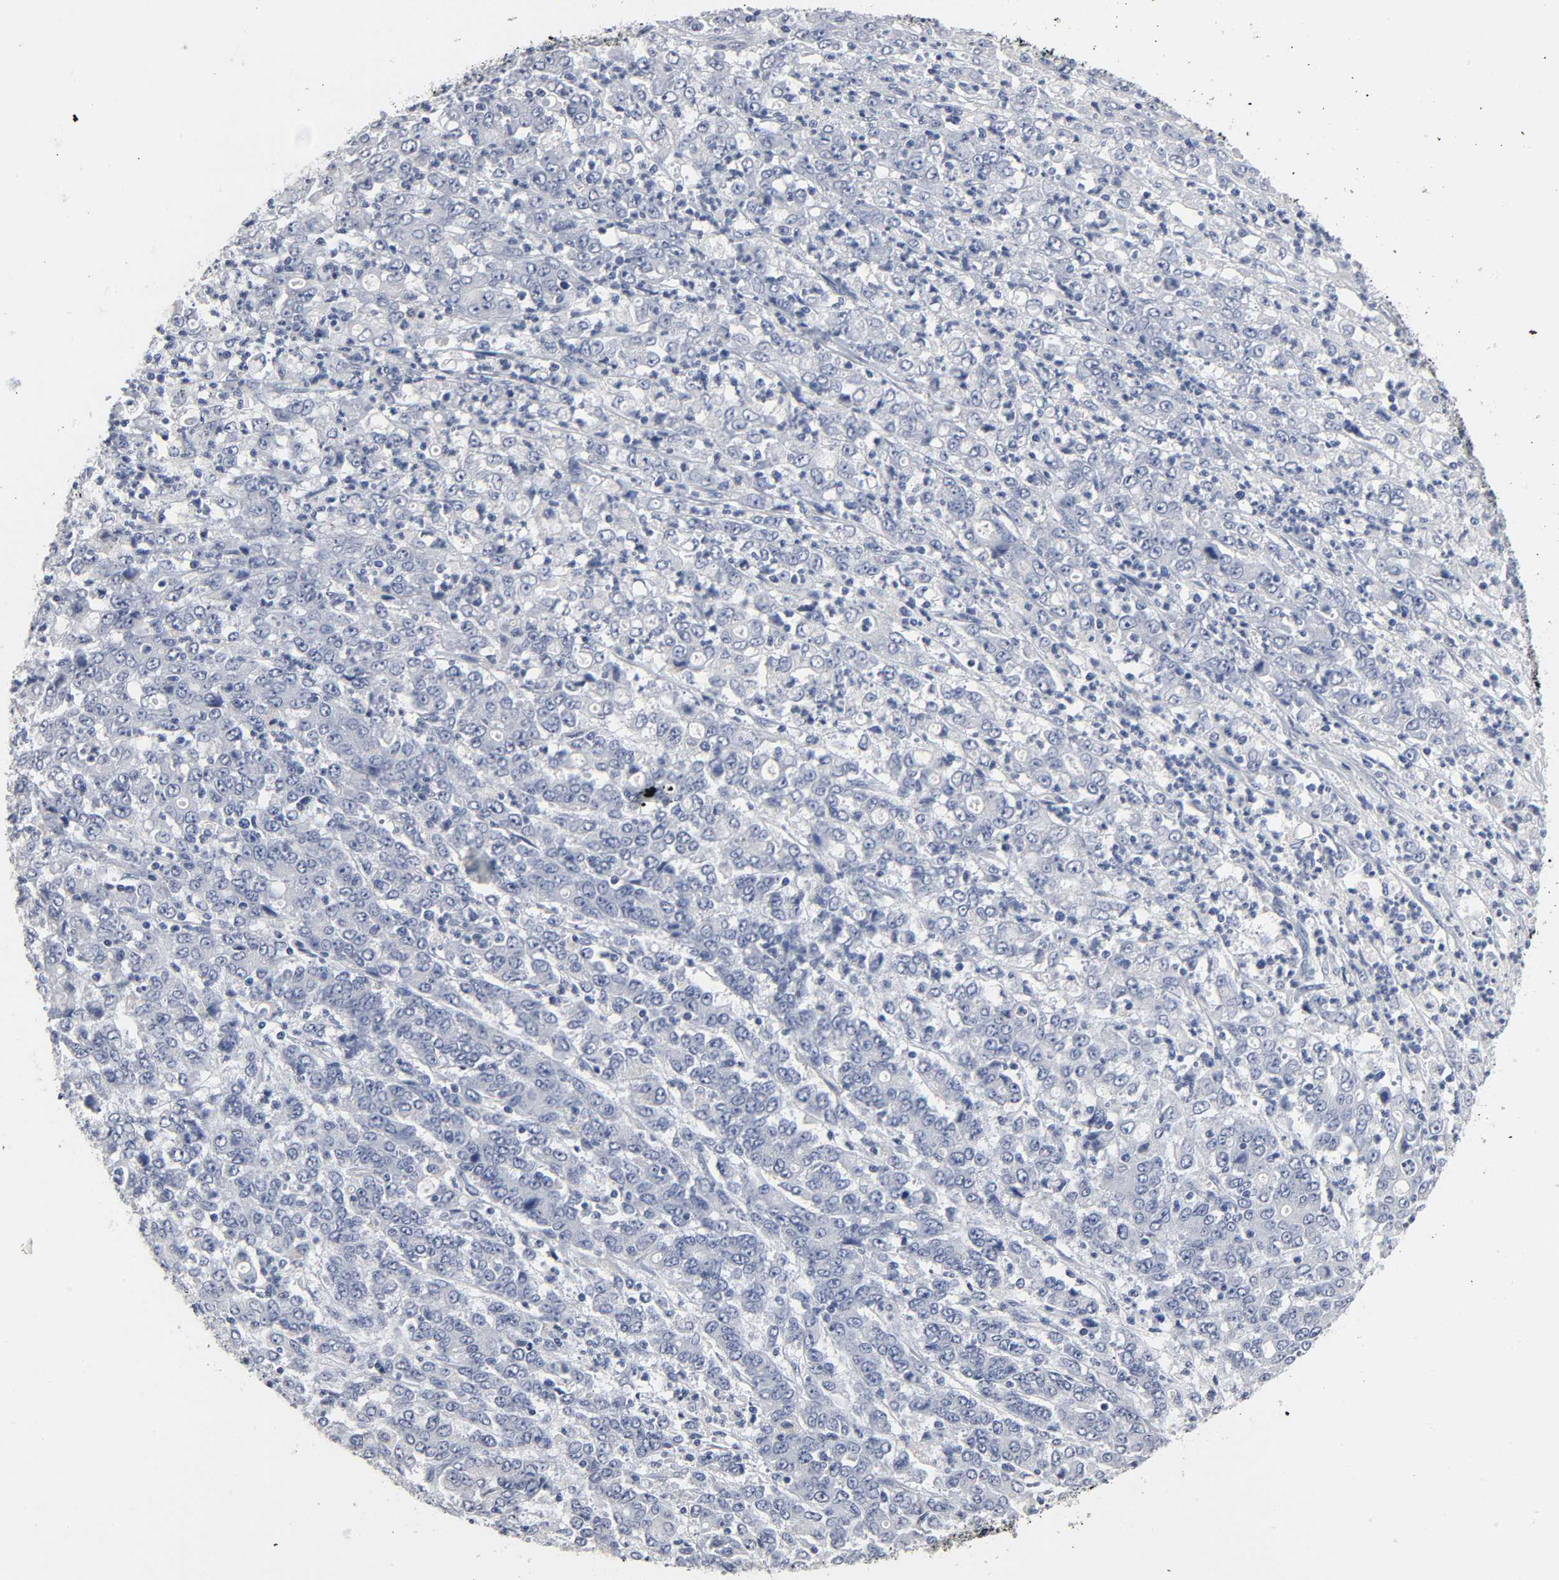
{"staining": {"intensity": "negative", "quantity": "none", "location": "none"}, "tissue": "stomach cancer", "cell_type": "Tumor cells", "image_type": "cancer", "snomed": [{"axis": "morphology", "description": "Adenocarcinoma, NOS"}, {"axis": "topography", "description": "Stomach, lower"}], "caption": "Stomach cancer (adenocarcinoma) was stained to show a protein in brown. There is no significant expression in tumor cells.", "gene": "SALL2", "patient": {"sex": "female", "age": 71}}